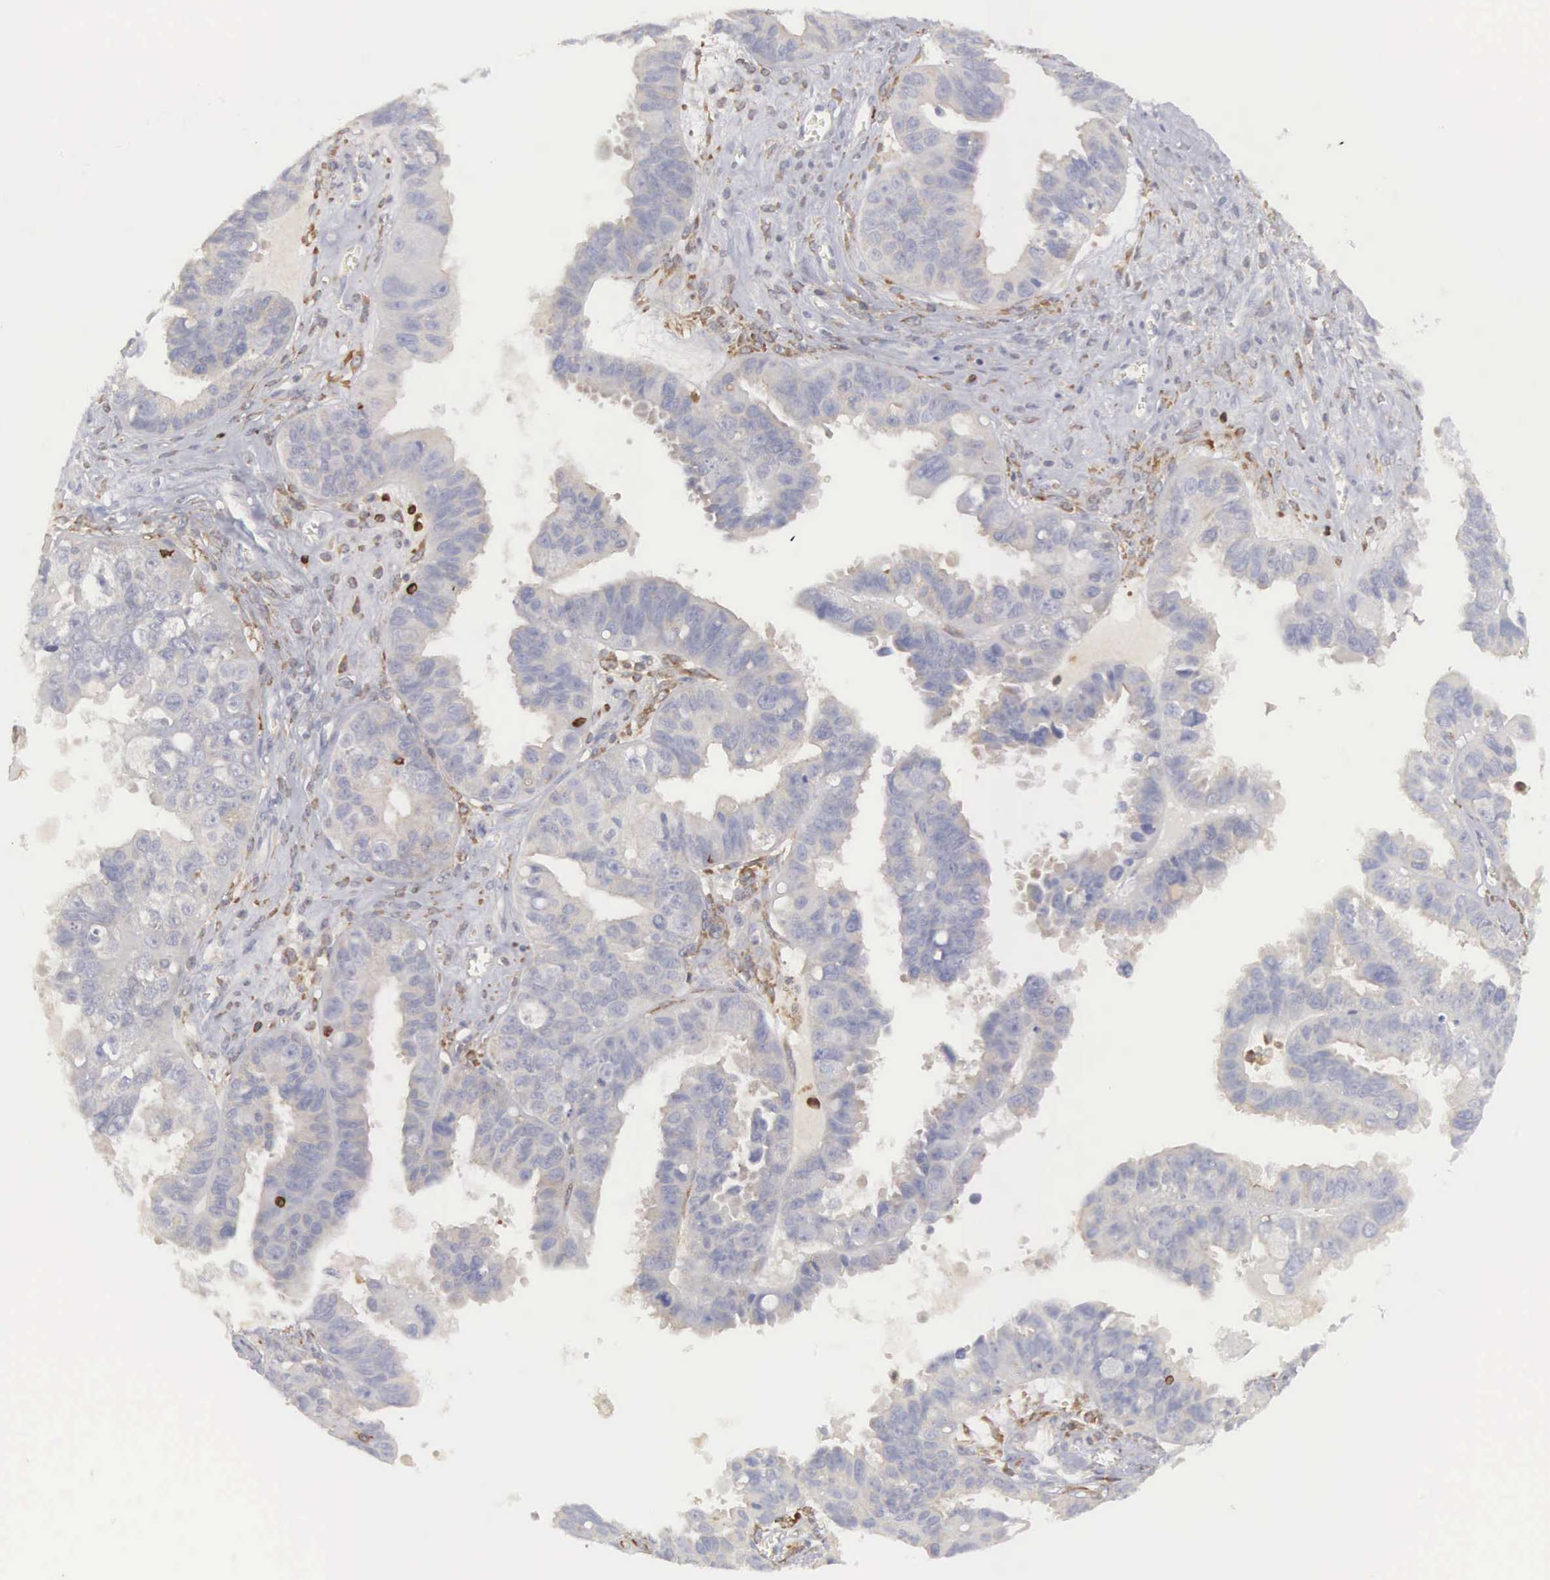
{"staining": {"intensity": "weak", "quantity": "25%-75%", "location": "cytoplasmic/membranous"}, "tissue": "ovarian cancer", "cell_type": "Tumor cells", "image_type": "cancer", "snomed": [{"axis": "morphology", "description": "Carcinoma, endometroid"}, {"axis": "topography", "description": "Ovary"}], "caption": "Immunohistochemistry (IHC) staining of ovarian cancer, which exhibits low levels of weak cytoplasmic/membranous expression in about 25%-75% of tumor cells indicating weak cytoplasmic/membranous protein expression. The staining was performed using DAB (3,3'-diaminobenzidine) (brown) for protein detection and nuclei were counterstained in hematoxylin (blue).", "gene": "SH3BP1", "patient": {"sex": "female", "age": 85}}